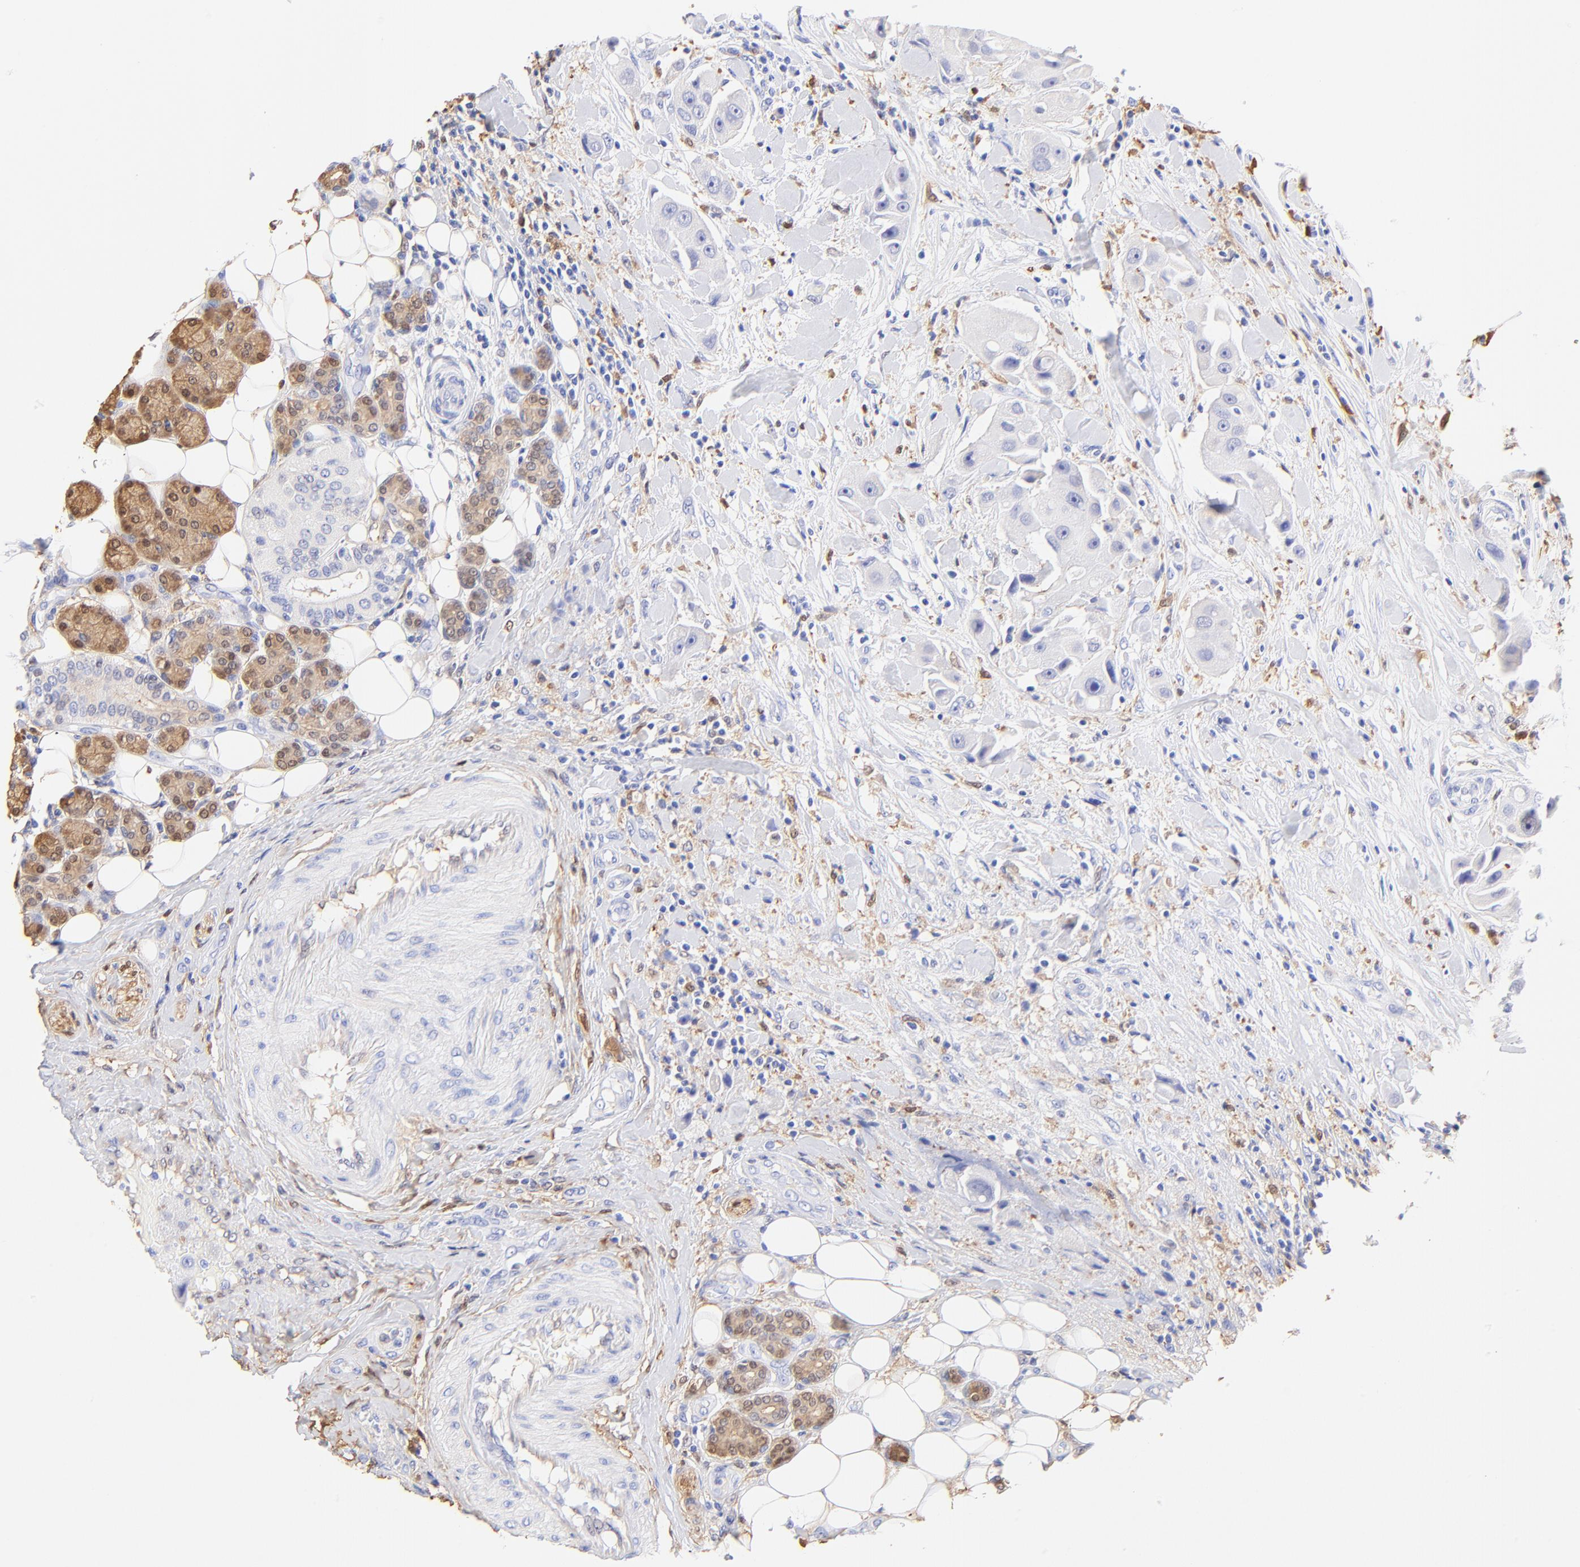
{"staining": {"intensity": "negative", "quantity": "none", "location": "none"}, "tissue": "head and neck cancer", "cell_type": "Tumor cells", "image_type": "cancer", "snomed": [{"axis": "morphology", "description": "Normal tissue, NOS"}, {"axis": "morphology", "description": "Adenocarcinoma, NOS"}, {"axis": "topography", "description": "Salivary gland"}, {"axis": "topography", "description": "Head-Neck"}], "caption": "Tumor cells show no significant expression in adenocarcinoma (head and neck).", "gene": "ALDH1A1", "patient": {"sex": "male", "age": 80}}